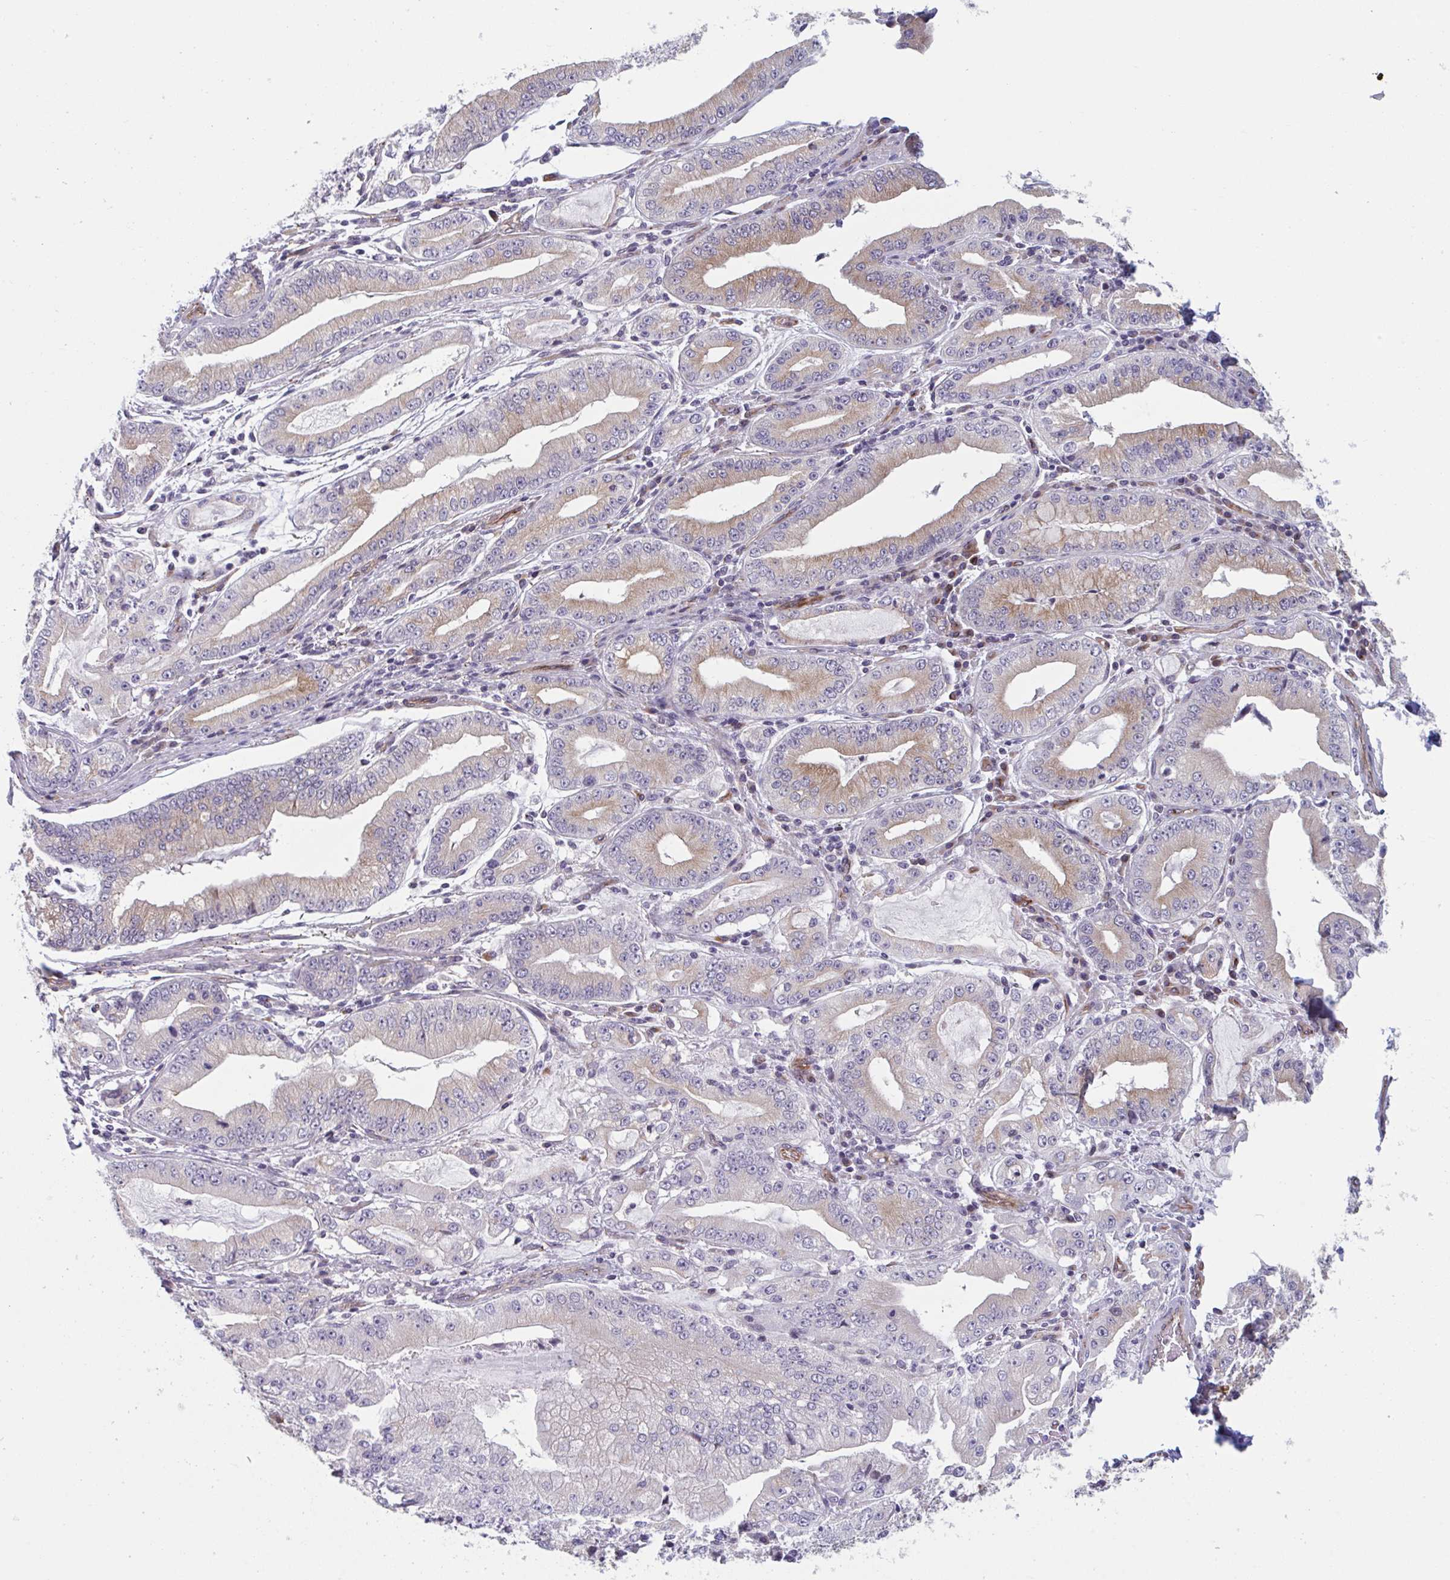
{"staining": {"intensity": "weak", "quantity": "25%-75%", "location": "cytoplasmic/membranous"}, "tissue": "stomach cancer", "cell_type": "Tumor cells", "image_type": "cancer", "snomed": [{"axis": "morphology", "description": "Adenocarcinoma, NOS"}, {"axis": "topography", "description": "Stomach, upper"}], "caption": "Stomach adenocarcinoma stained with a protein marker demonstrates weak staining in tumor cells.", "gene": "TNFSF10", "patient": {"sex": "female", "age": 74}}